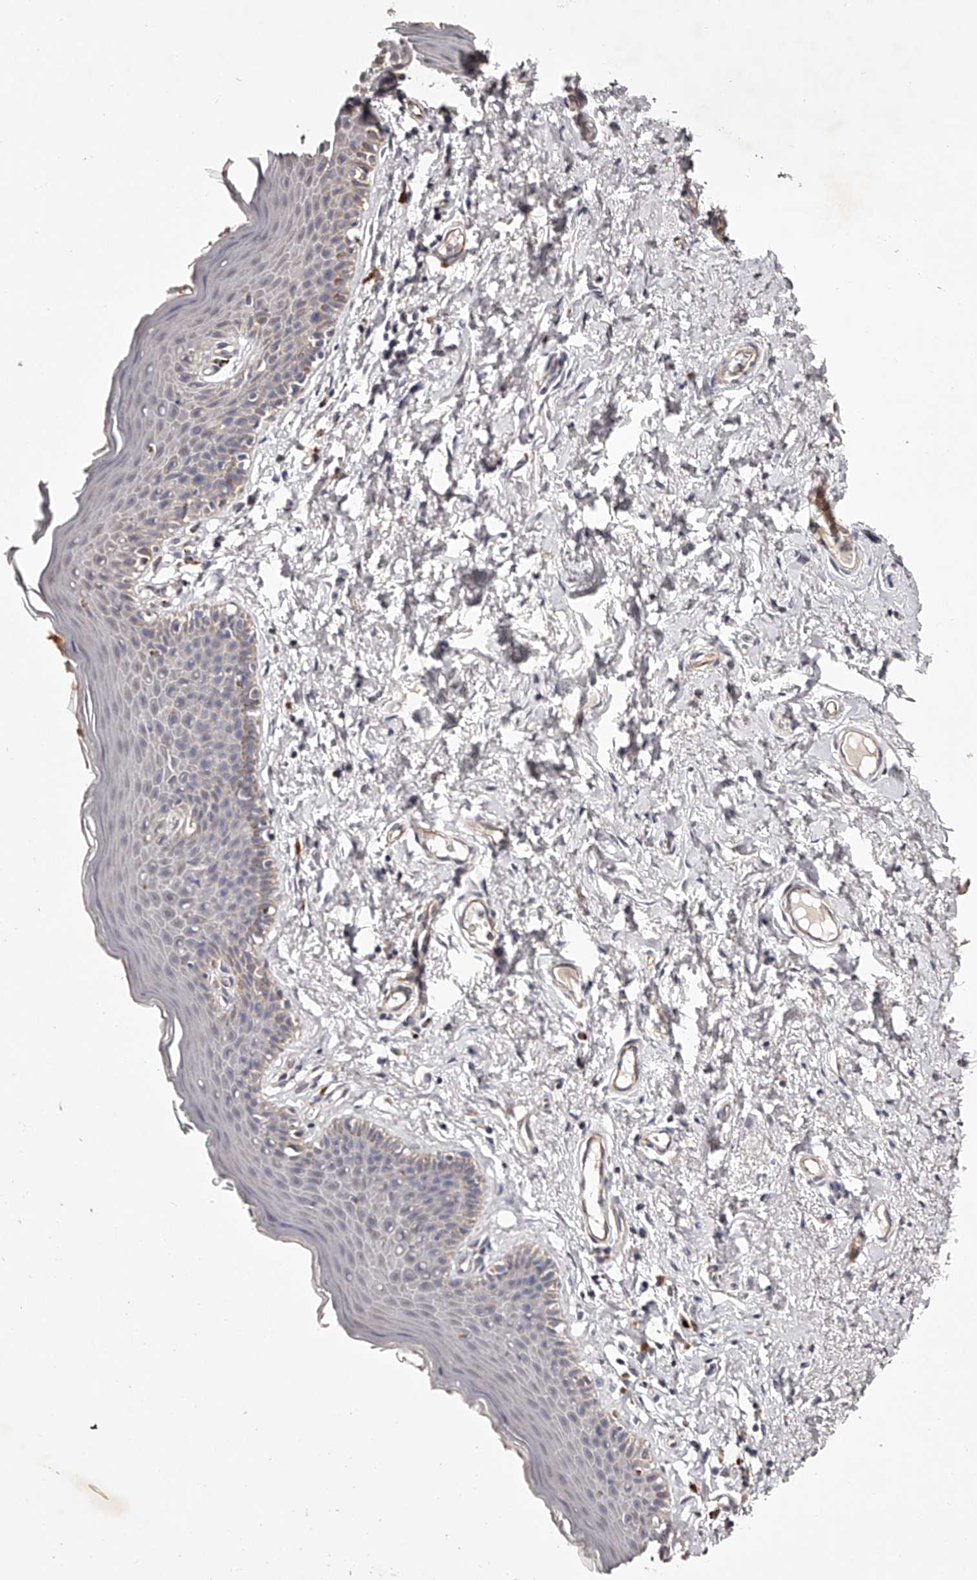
{"staining": {"intensity": "moderate", "quantity": "<25%", "location": "cytoplasmic/membranous"}, "tissue": "skin", "cell_type": "Epidermal cells", "image_type": "normal", "snomed": [{"axis": "morphology", "description": "Normal tissue, NOS"}, {"axis": "topography", "description": "Vulva"}], "caption": "Moderate cytoplasmic/membranous protein expression is appreciated in approximately <25% of epidermal cells in skin.", "gene": "ODF2L", "patient": {"sex": "female", "age": 66}}